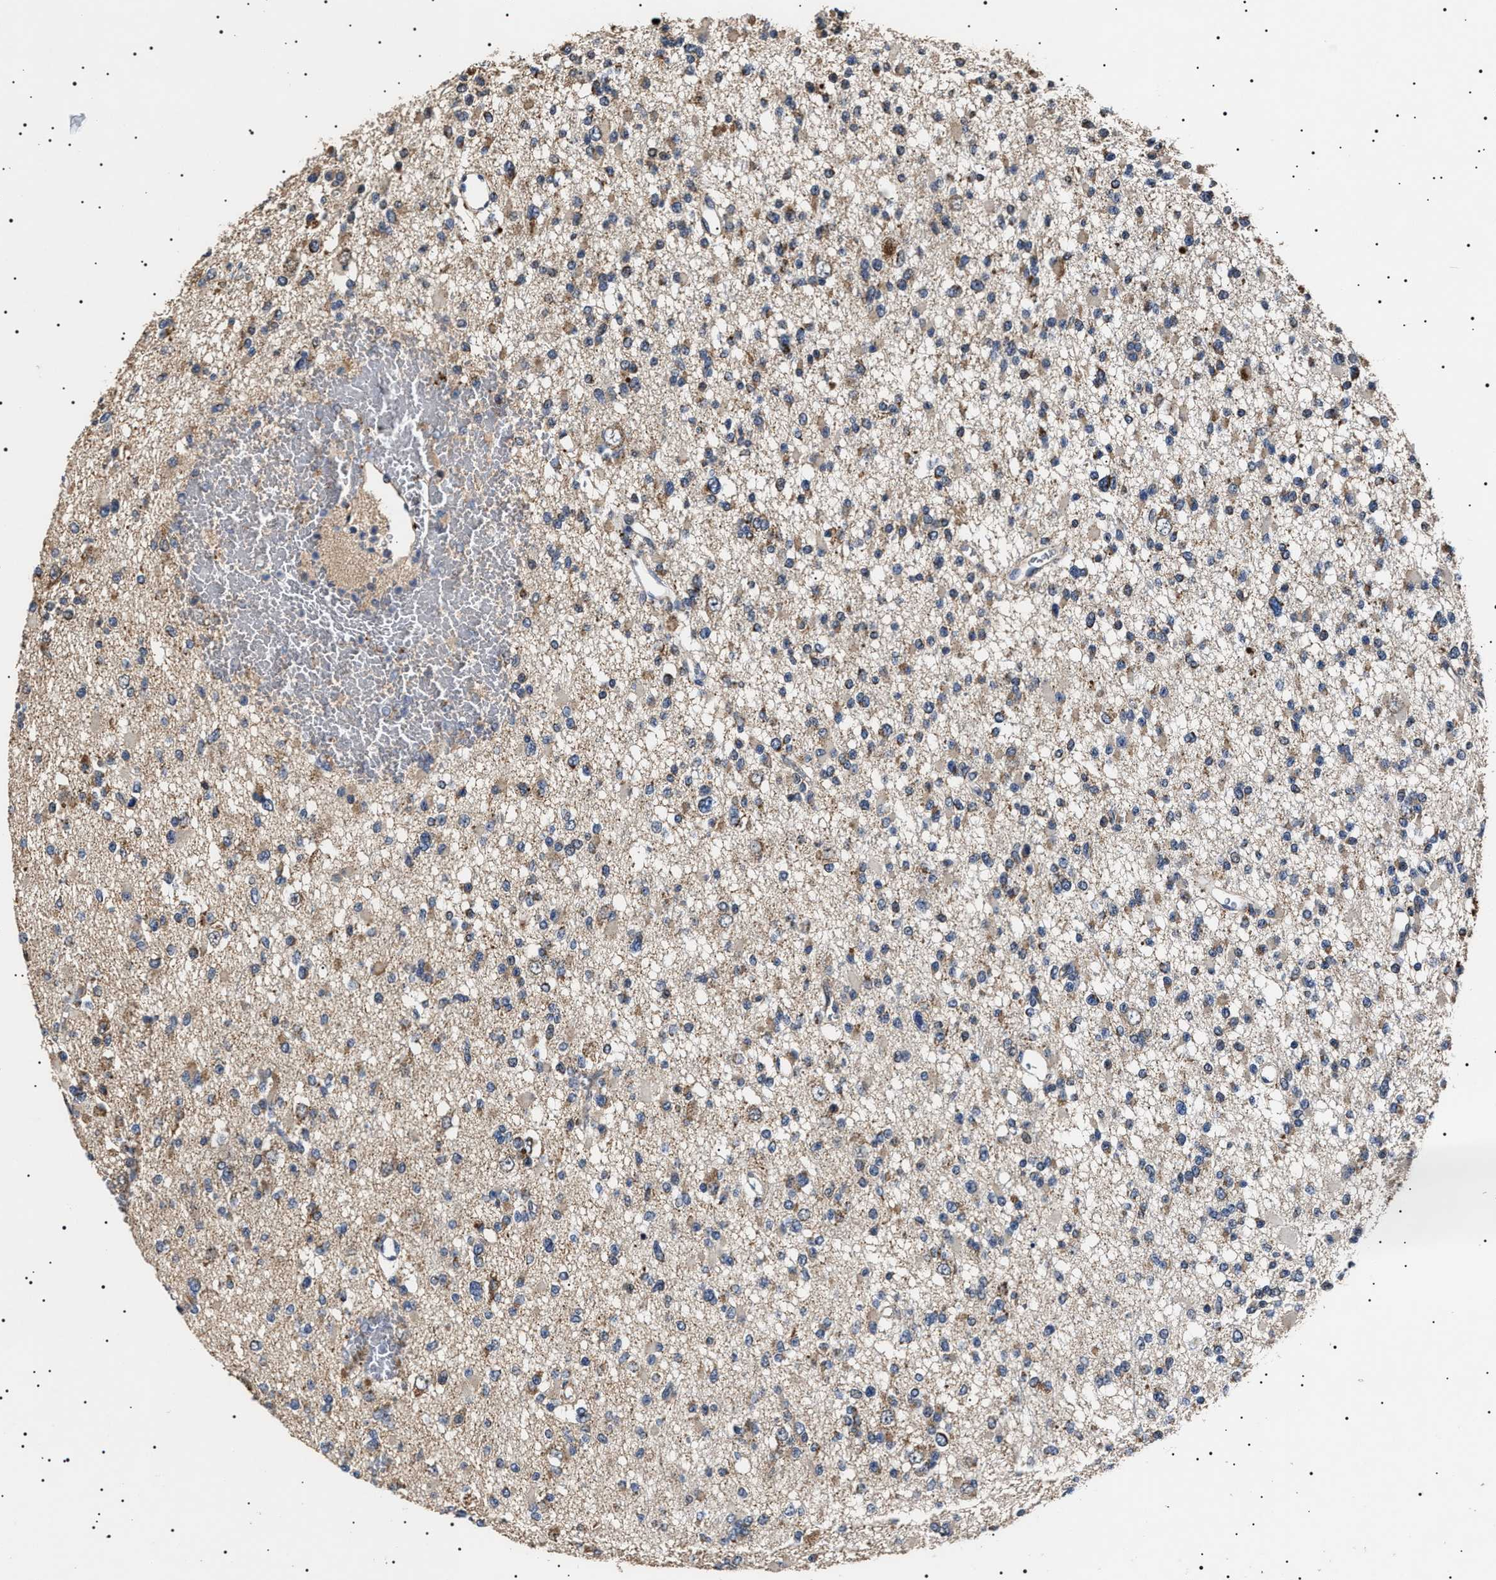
{"staining": {"intensity": "weak", "quantity": "25%-75%", "location": "cytoplasmic/membranous"}, "tissue": "glioma", "cell_type": "Tumor cells", "image_type": "cancer", "snomed": [{"axis": "morphology", "description": "Glioma, malignant, Low grade"}, {"axis": "topography", "description": "Brain"}], "caption": "Immunohistochemical staining of human glioma displays low levels of weak cytoplasmic/membranous protein positivity in approximately 25%-75% of tumor cells. Using DAB (brown) and hematoxylin (blue) stains, captured at high magnification using brightfield microscopy.", "gene": "RAB34", "patient": {"sex": "female", "age": 22}}